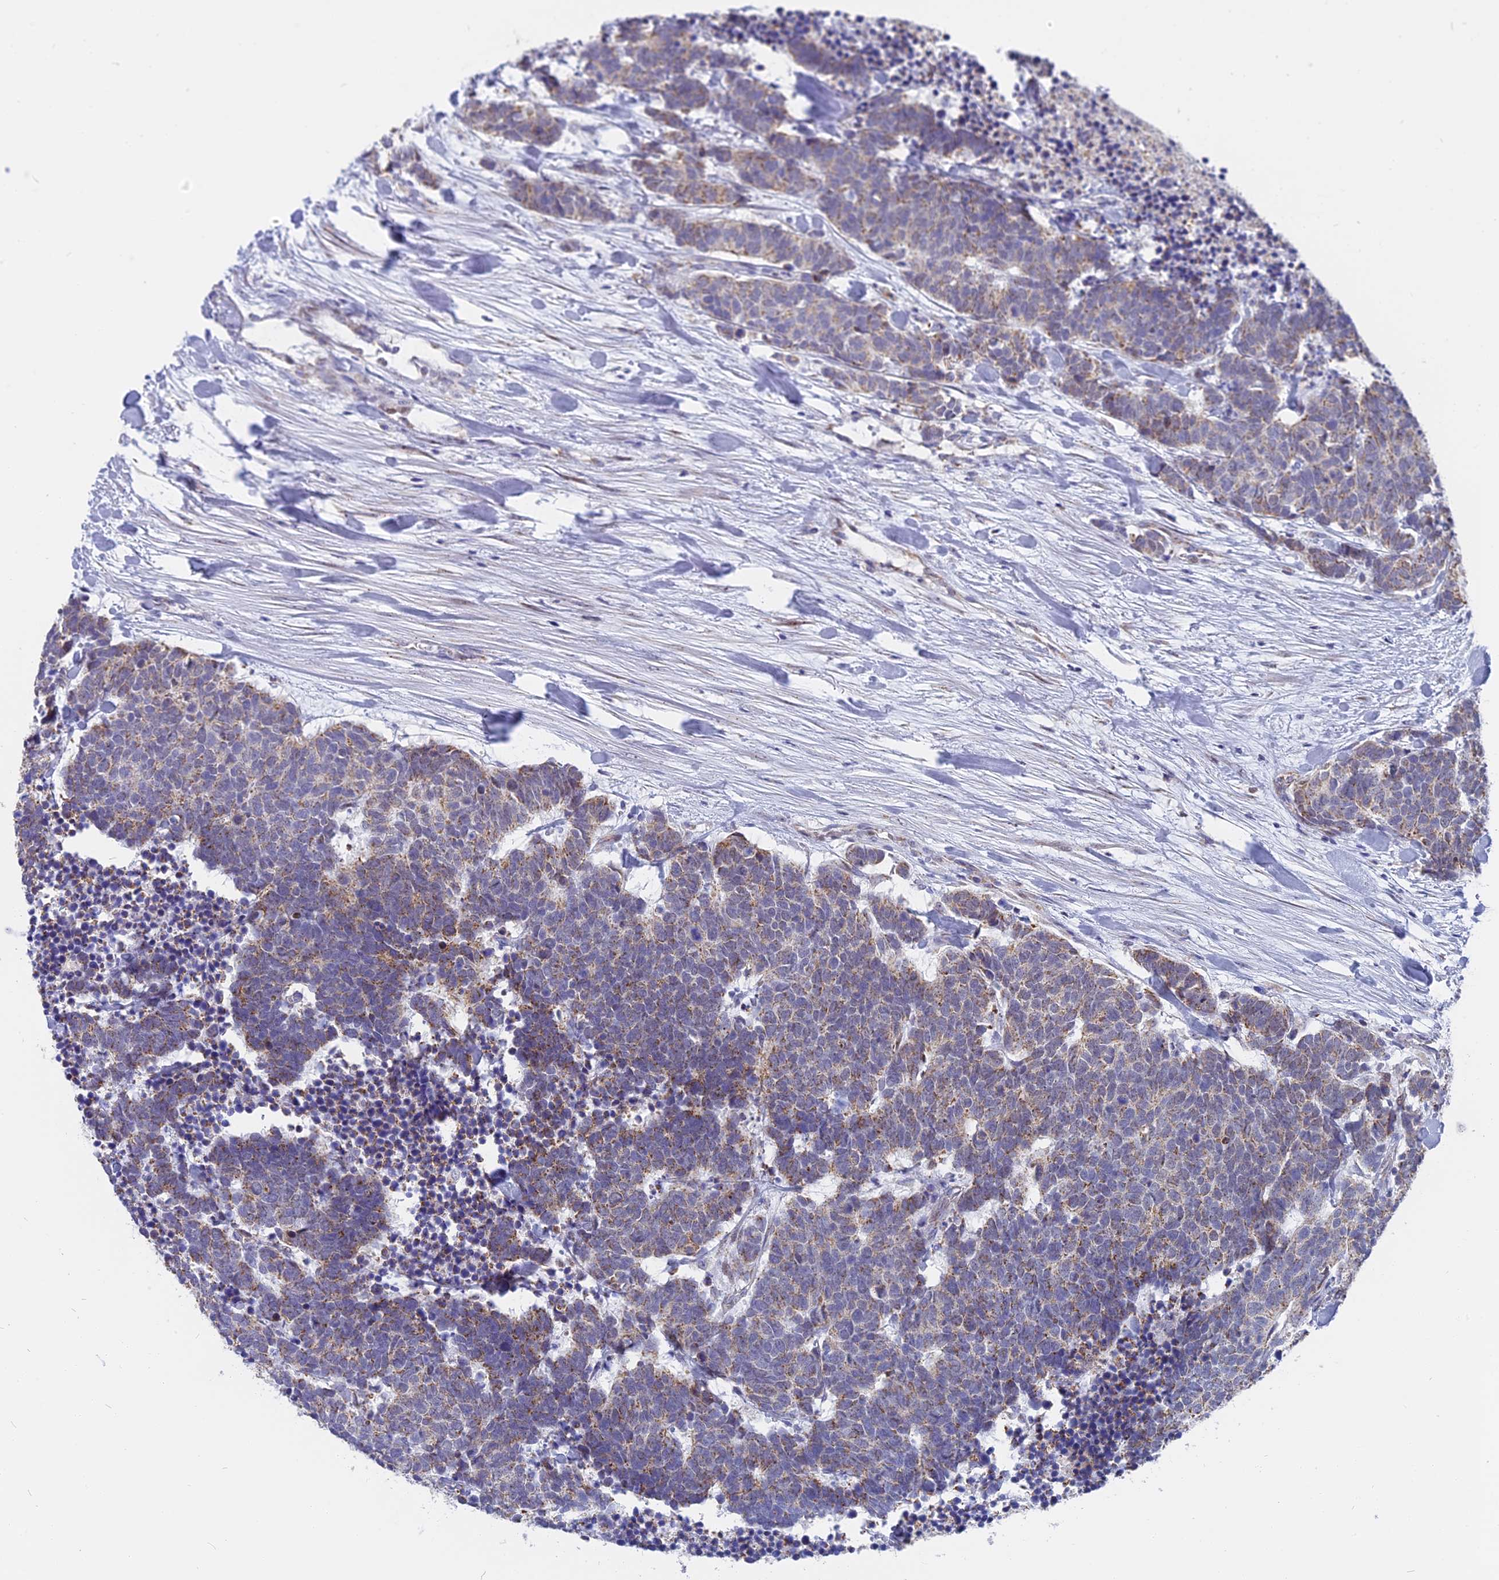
{"staining": {"intensity": "weak", "quantity": "25%-75%", "location": "cytoplasmic/membranous"}, "tissue": "carcinoid", "cell_type": "Tumor cells", "image_type": "cancer", "snomed": [{"axis": "morphology", "description": "Carcinoma, NOS"}, {"axis": "morphology", "description": "Carcinoid, malignant, NOS"}, {"axis": "topography", "description": "Urinary bladder"}], "caption": "DAB (3,3'-diaminobenzidine) immunohistochemical staining of carcinoma reveals weak cytoplasmic/membranous protein positivity in approximately 25%-75% of tumor cells. (DAB (3,3'-diaminobenzidine) IHC, brown staining for protein, blue staining for nuclei).", "gene": "DTWD1", "patient": {"sex": "male", "age": 57}}